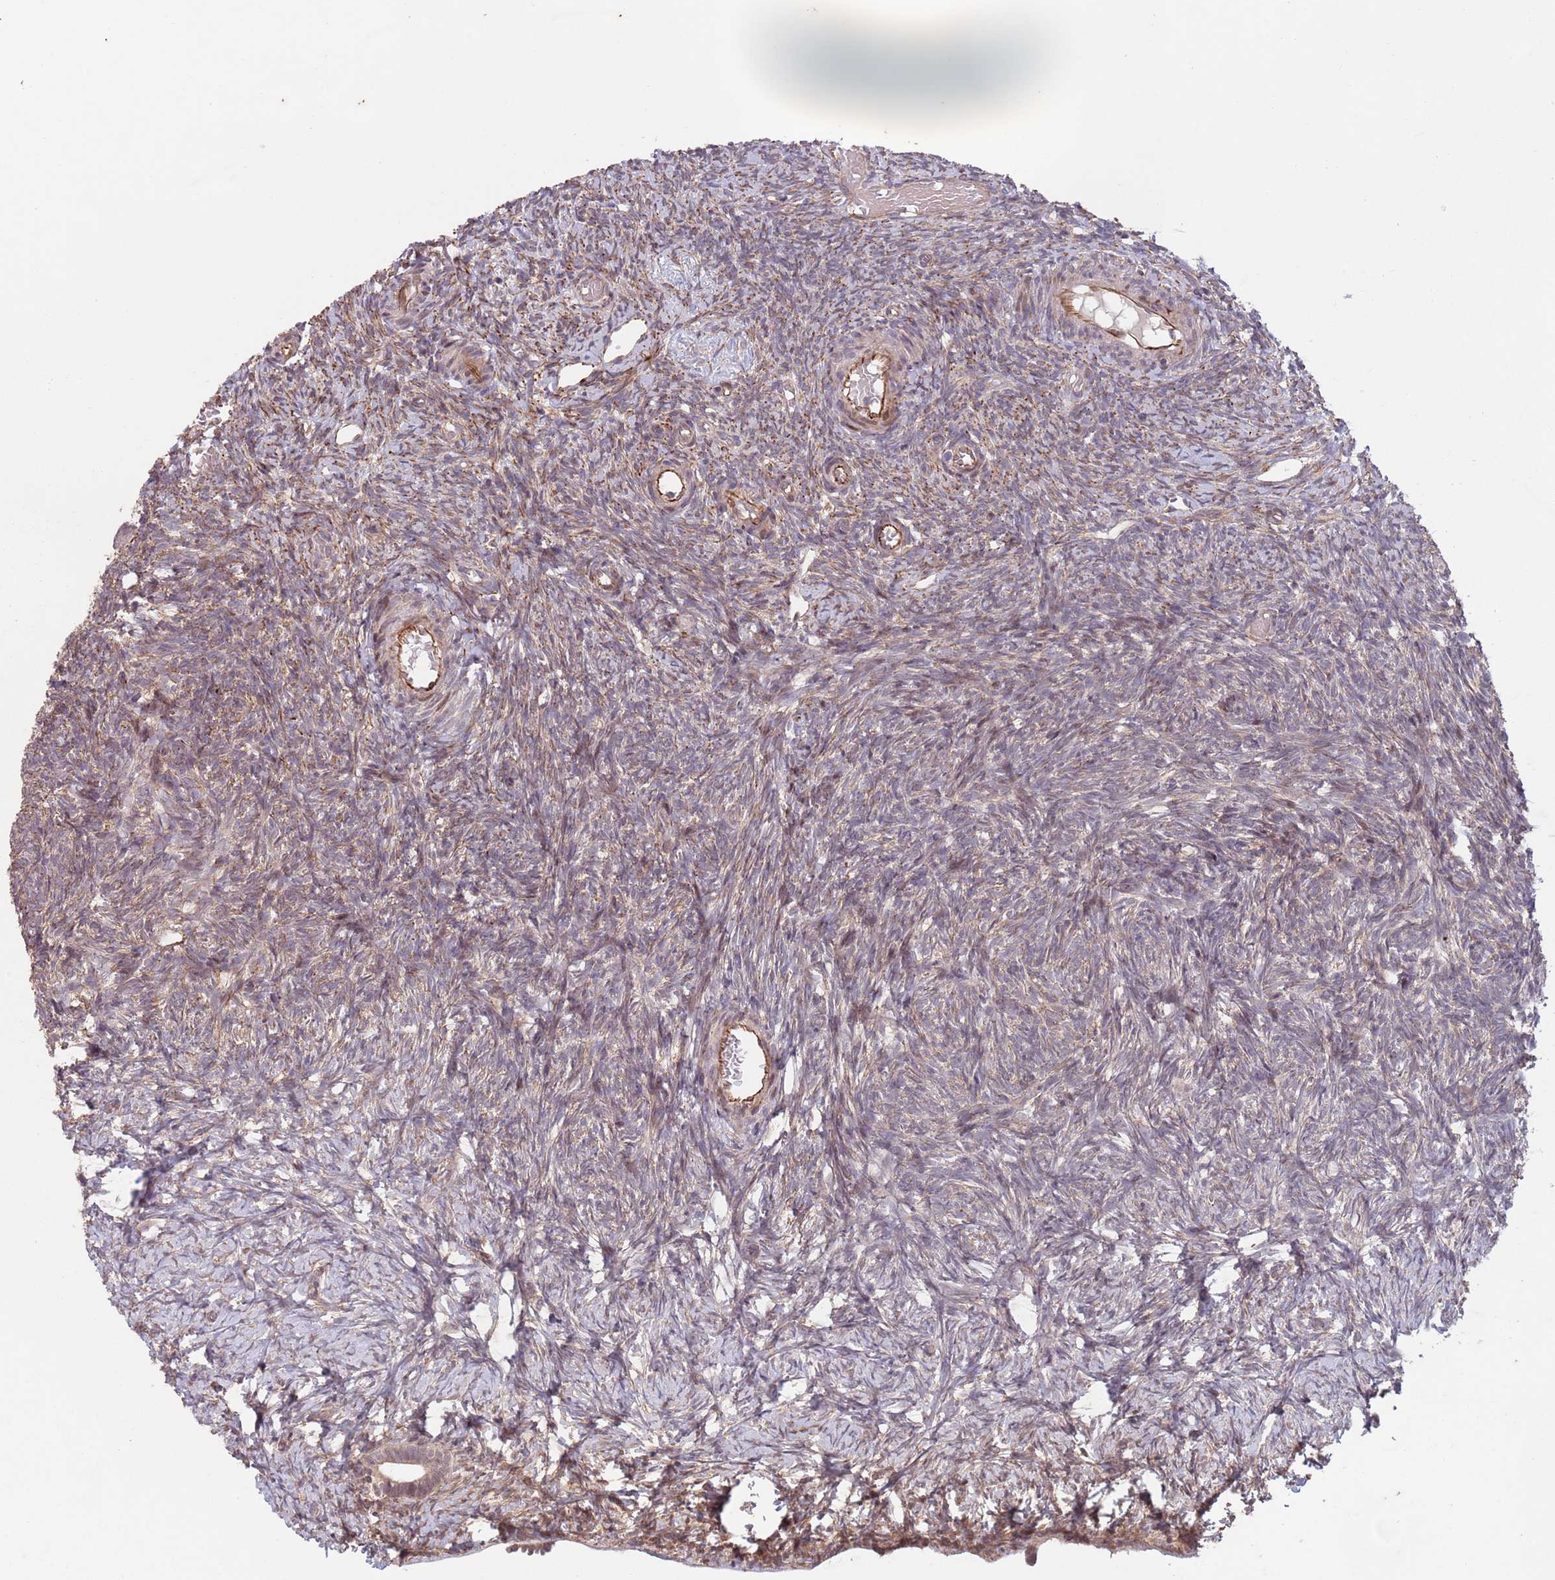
{"staining": {"intensity": "moderate", "quantity": "25%-75%", "location": "cytoplasmic/membranous"}, "tissue": "ovary", "cell_type": "Ovarian stroma cells", "image_type": "normal", "snomed": [{"axis": "morphology", "description": "Normal tissue, NOS"}, {"axis": "topography", "description": "Ovary"}], "caption": "Immunohistochemical staining of benign ovary demonstrates medium levels of moderate cytoplasmic/membranous positivity in approximately 25%-75% of ovarian stroma cells. (DAB (3,3'-diaminobenzidine) IHC with brightfield microscopy, high magnification).", "gene": "CHD9", "patient": {"sex": "female", "age": 39}}